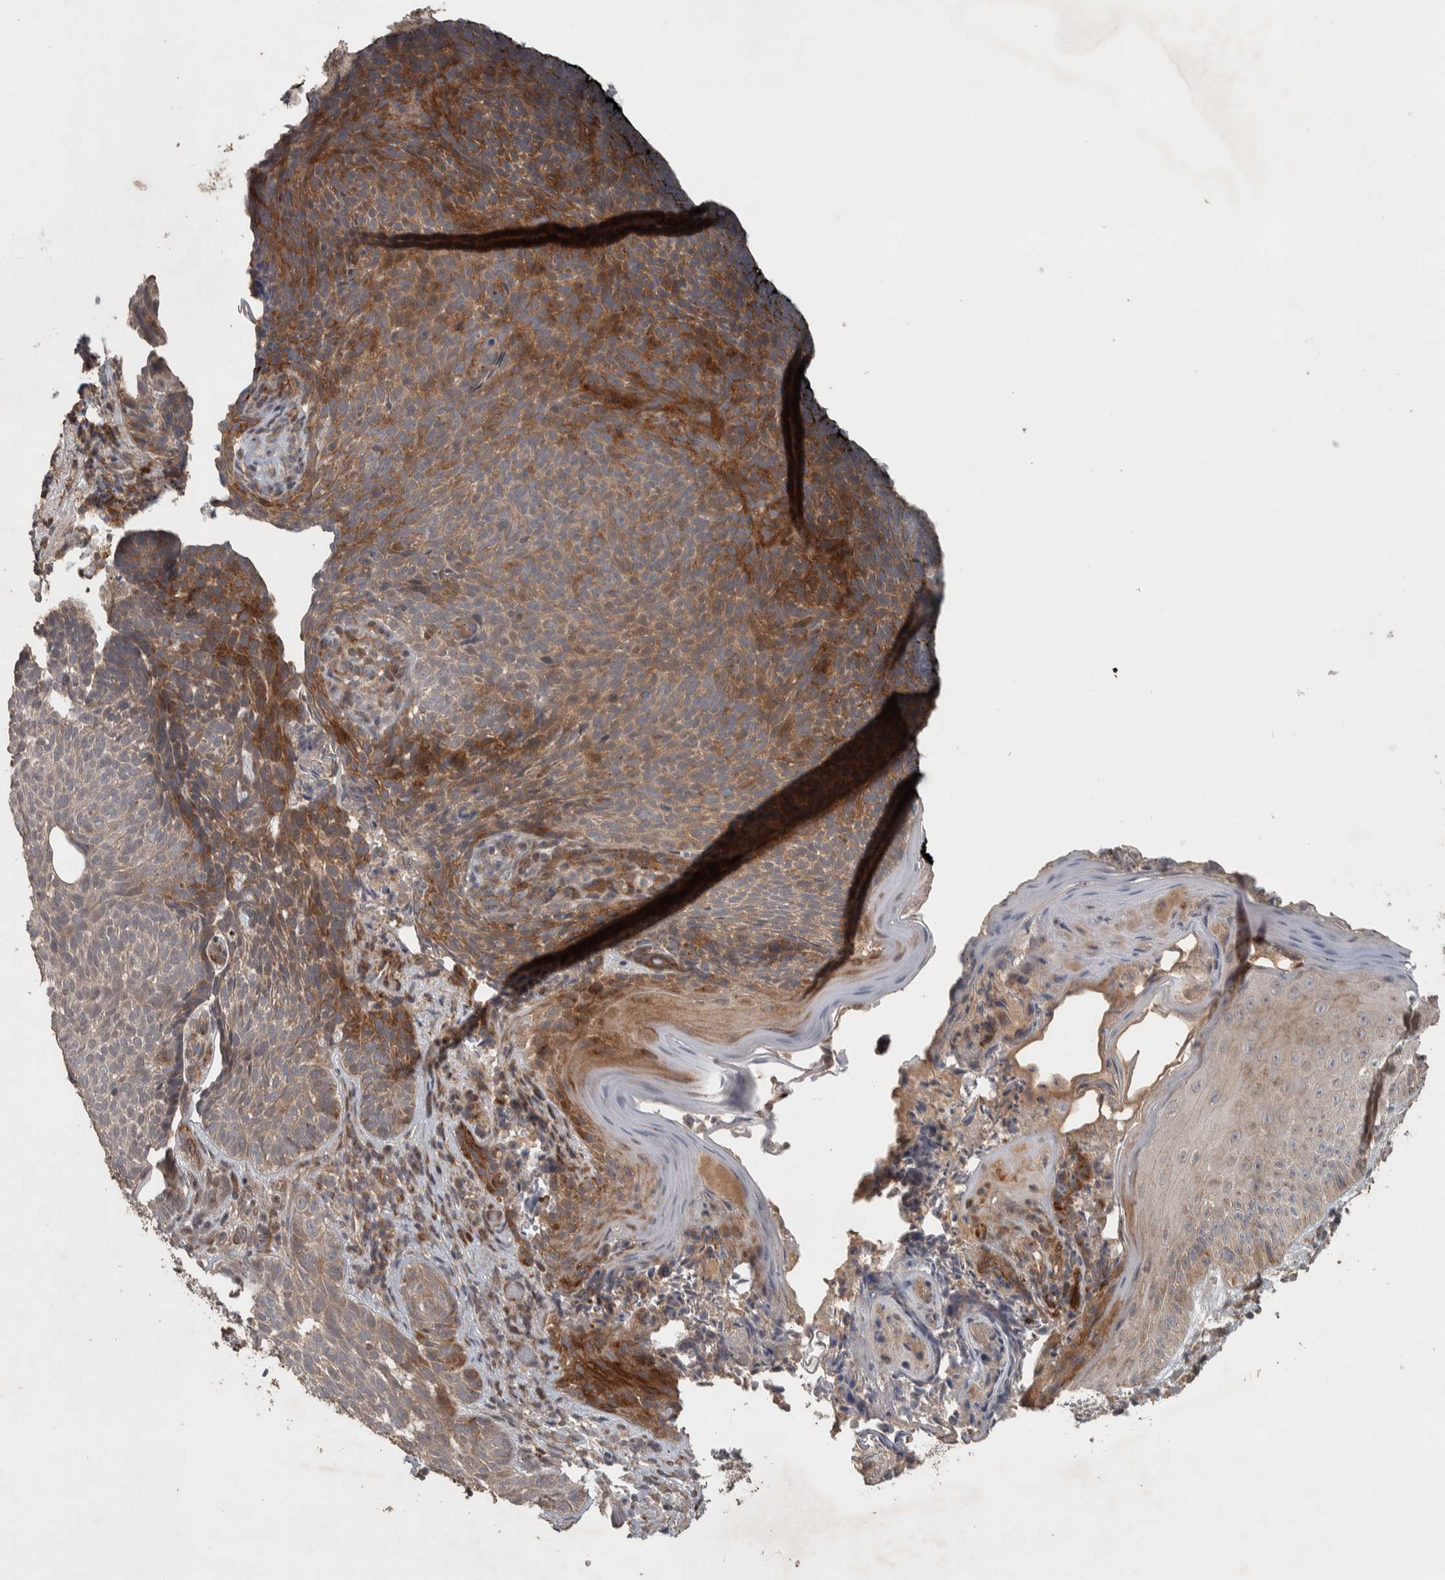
{"staining": {"intensity": "moderate", "quantity": "25%-75%", "location": "cytoplasmic/membranous"}, "tissue": "skin cancer", "cell_type": "Tumor cells", "image_type": "cancer", "snomed": [{"axis": "morphology", "description": "Basal cell carcinoma"}, {"axis": "topography", "description": "Skin"}], "caption": "Skin cancer stained with DAB immunohistochemistry reveals medium levels of moderate cytoplasmic/membranous expression in about 25%-75% of tumor cells.", "gene": "ERAL1", "patient": {"sex": "male", "age": 61}}